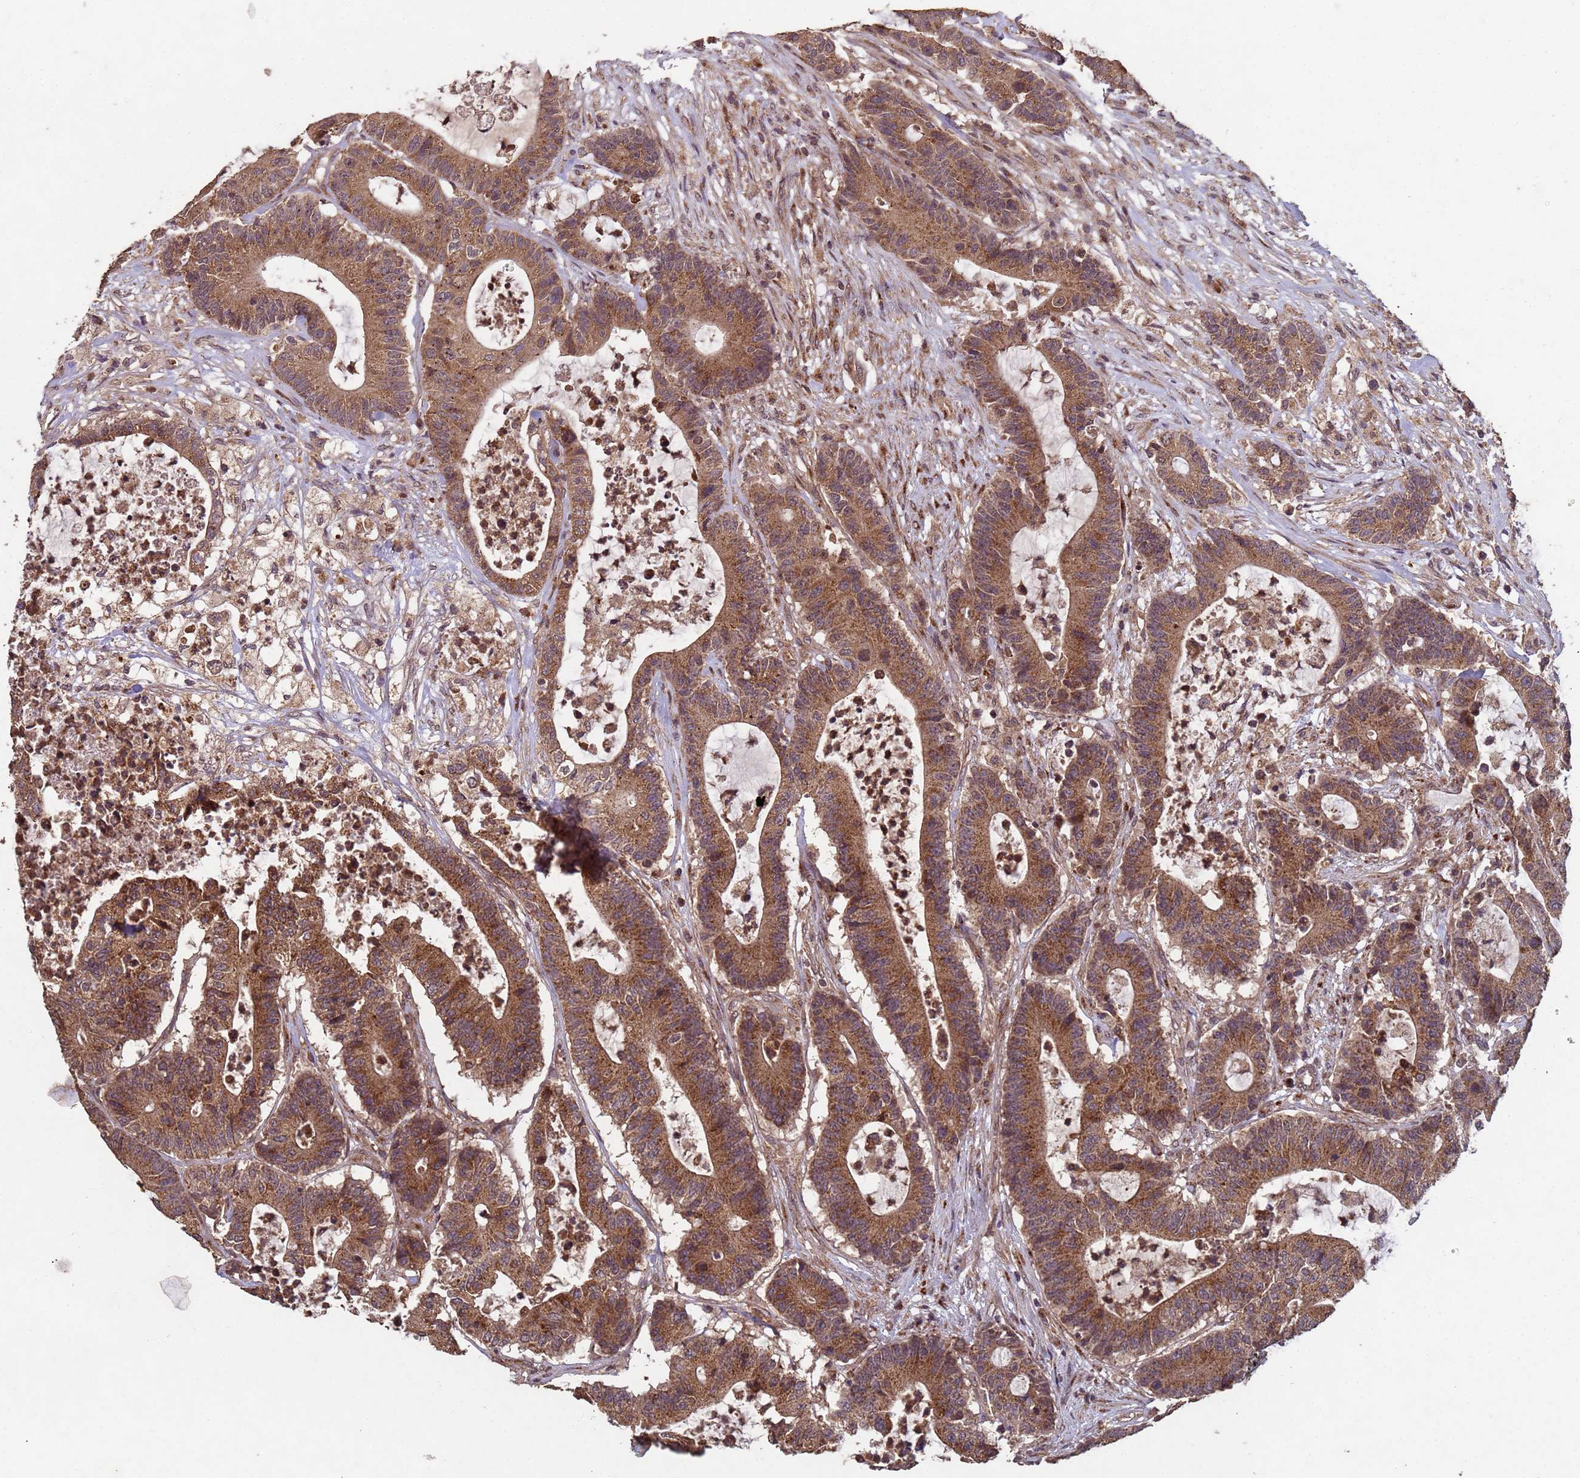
{"staining": {"intensity": "strong", "quantity": ">75%", "location": "cytoplasmic/membranous"}, "tissue": "colorectal cancer", "cell_type": "Tumor cells", "image_type": "cancer", "snomed": [{"axis": "morphology", "description": "Adenocarcinoma, NOS"}, {"axis": "topography", "description": "Colon"}], "caption": "Immunohistochemistry (IHC) staining of colorectal cancer (adenocarcinoma), which shows high levels of strong cytoplasmic/membranous positivity in about >75% of tumor cells indicating strong cytoplasmic/membranous protein positivity. The staining was performed using DAB (brown) for protein detection and nuclei were counterstained in hematoxylin (blue).", "gene": "FASTKD1", "patient": {"sex": "female", "age": 84}}